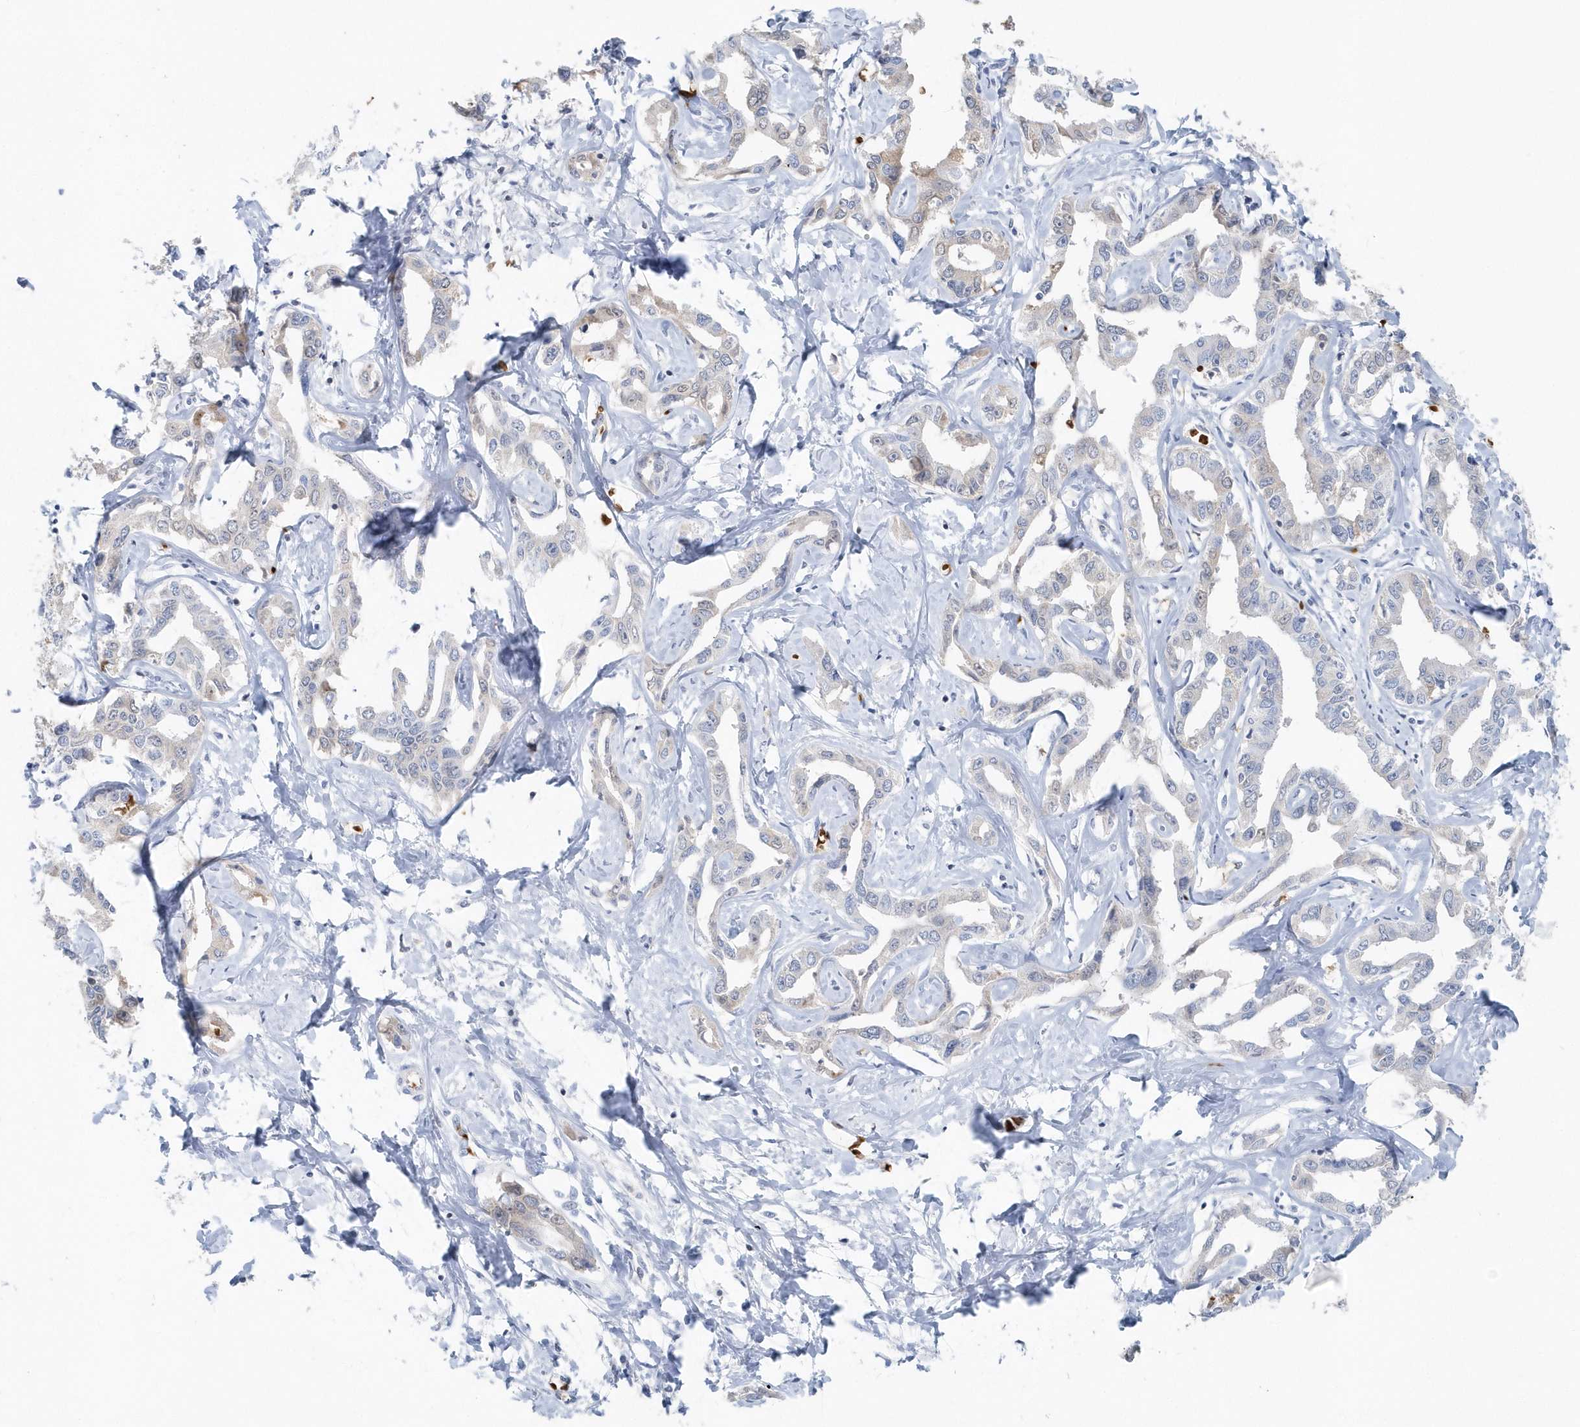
{"staining": {"intensity": "moderate", "quantity": "<25%", "location": "cytoplasmic/membranous"}, "tissue": "liver cancer", "cell_type": "Tumor cells", "image_type": "cancer", "snomed": [{"axis": "morphology", "description": "Cholangiocarcinoma"}, {"axis": "topography", "description": "Liver"}], "caption": "Immunohistochemical staining of liver cancer exhibits moderate cytoplasmic/membranous protein staining in approximately <25% of tumor cells. The staining was performed using DAB (3,3'-diaminobenzidine) to visualize the protein expression in brown, while the nuclei were stained in blue with hematoxylin (Magnification: 20x).", "gene": "HBA2", "patient": {"sex": "male", "age": 59}}